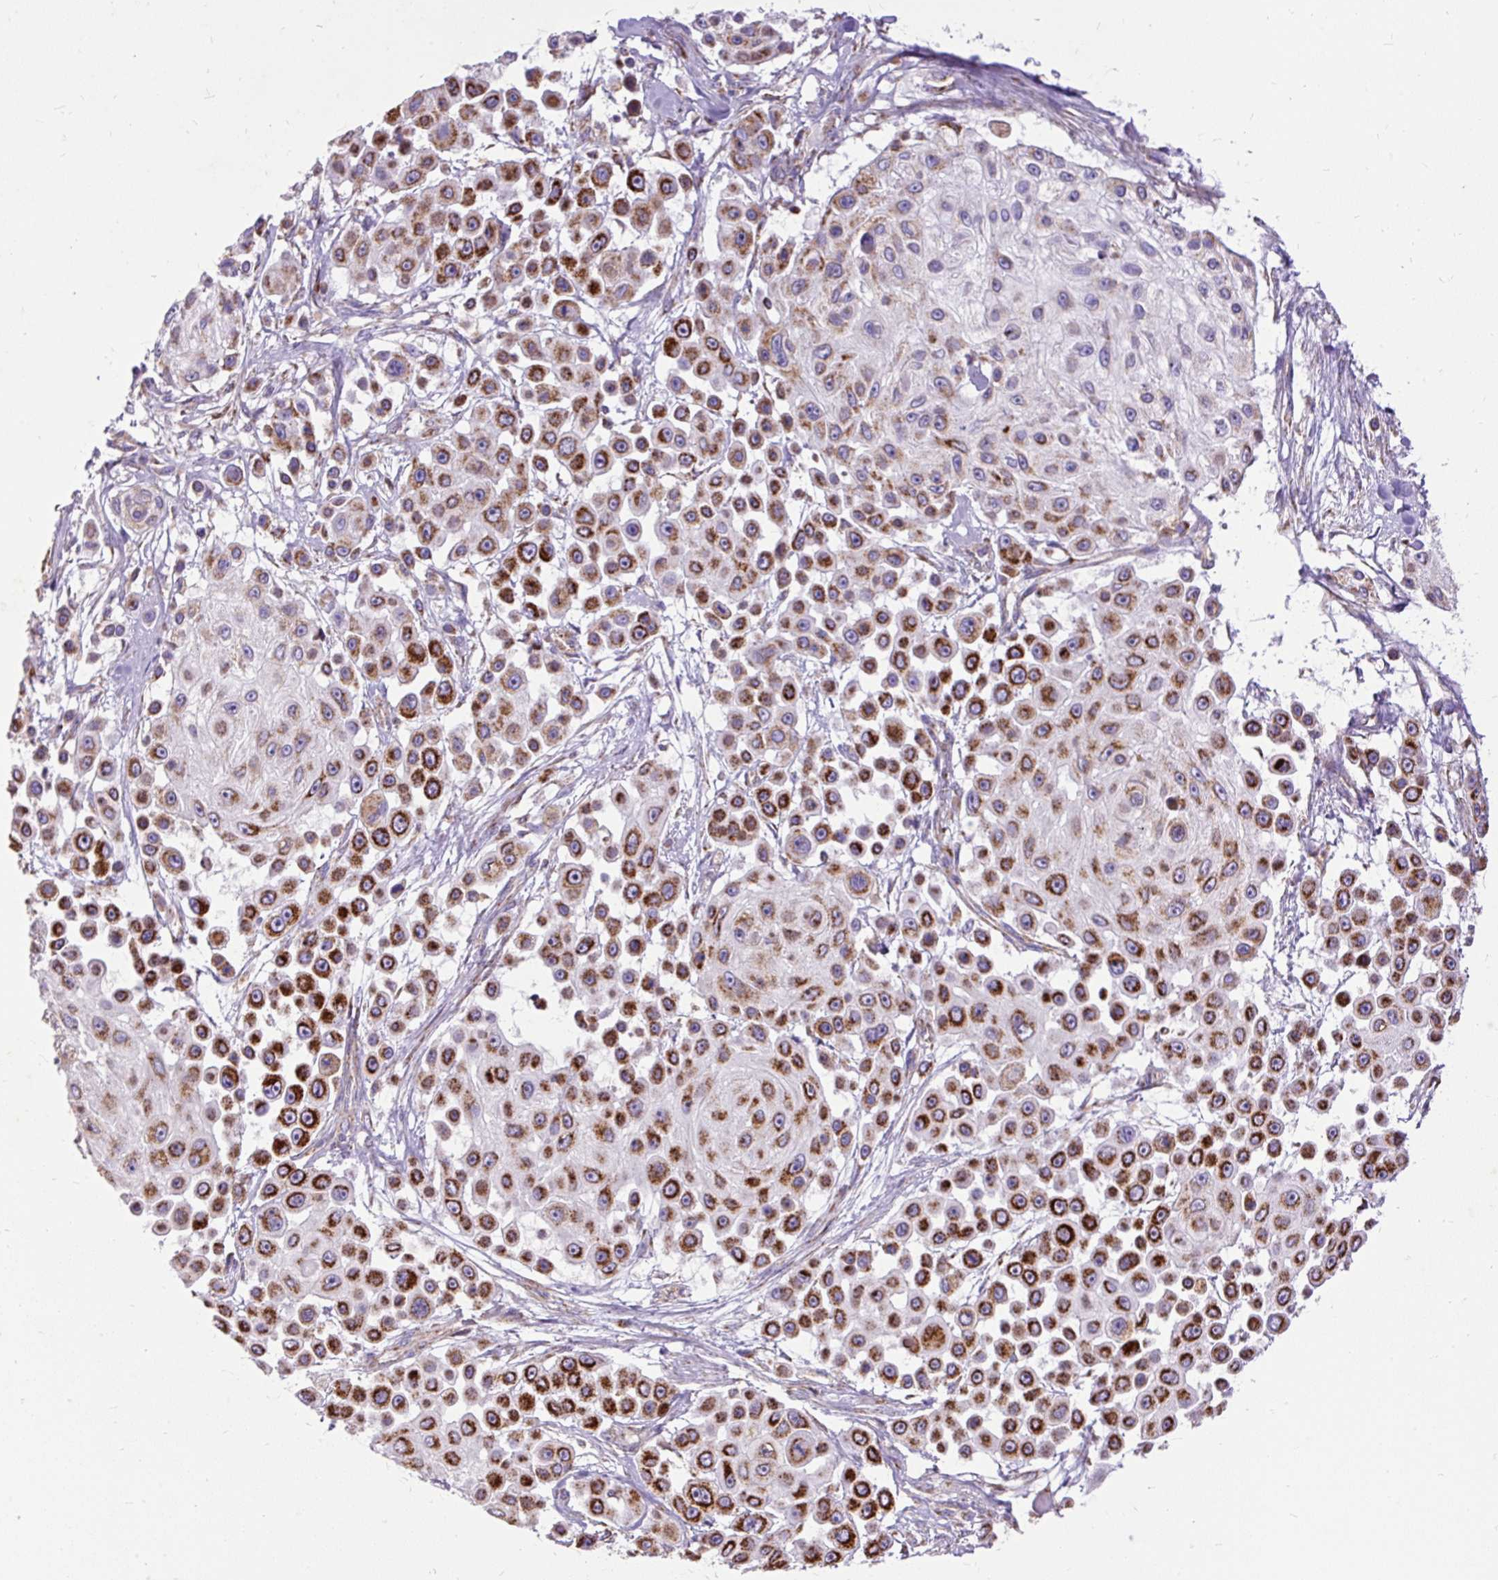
{"staining": {"intensity": "strong", "quantity": ">75%", "location": "cytoplasmic/membranous"}, "tissue": "skin cancer", "cell_type": "Tumor cells", "image_type": "cancer", "snomed": [{"axis": "morphology", "description": "Squamous cell carcinoma, NOS"}, {"axis": "topography", "description": "Skin"}], "caption": "Brown immunohistochemical staining in human skin cancer (squamous cell carcinoma) displays strong cytoplasmic/membranous expression in approximately >75% of tumor cells.", "gene": "TOMM40", "patient": {"sex": "male", "age": 67}}